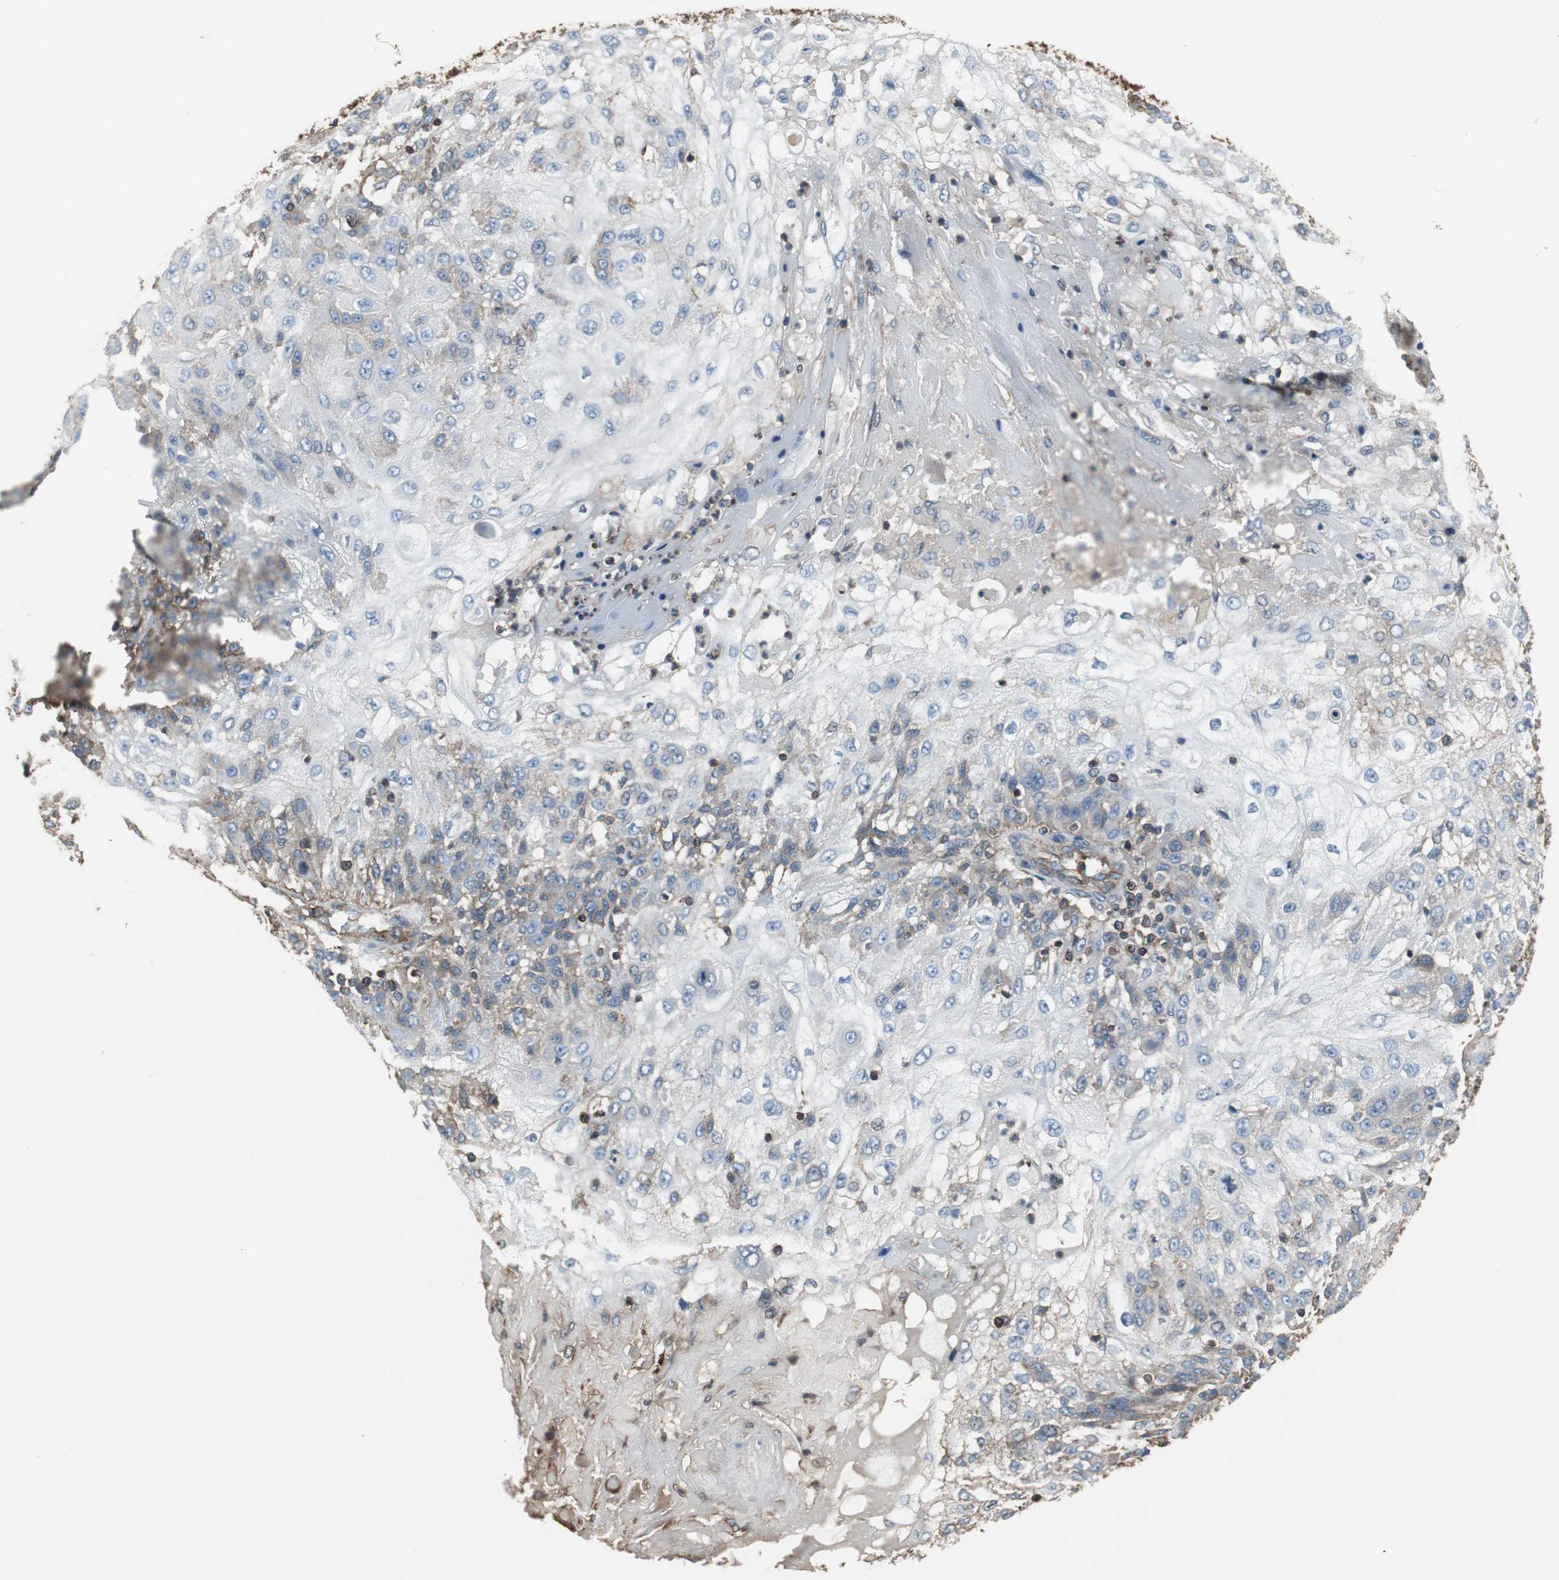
{"staining": {"intensity": "moderate", "quantity": "25%-75%", "location": "cytoplasmic/membranous"}, "tissue": "skin cancer", "cell_type": "Tumor cells", "image_type": "cancer", "snomed": [{"axis": "morphology", "description": "Normal tissue, NOS"}, {"axis": "morphology", "description": "Squamous cell carcinoma, NOS"}, {"axis": "topography", "description": "Skin"}], "caption": "Skin squamous cell carcinoma stained with a protein marker shows moderate staining in tumor cells.", "gene": "ACTN1", "patient": {"sex": "female", "age": 83}}